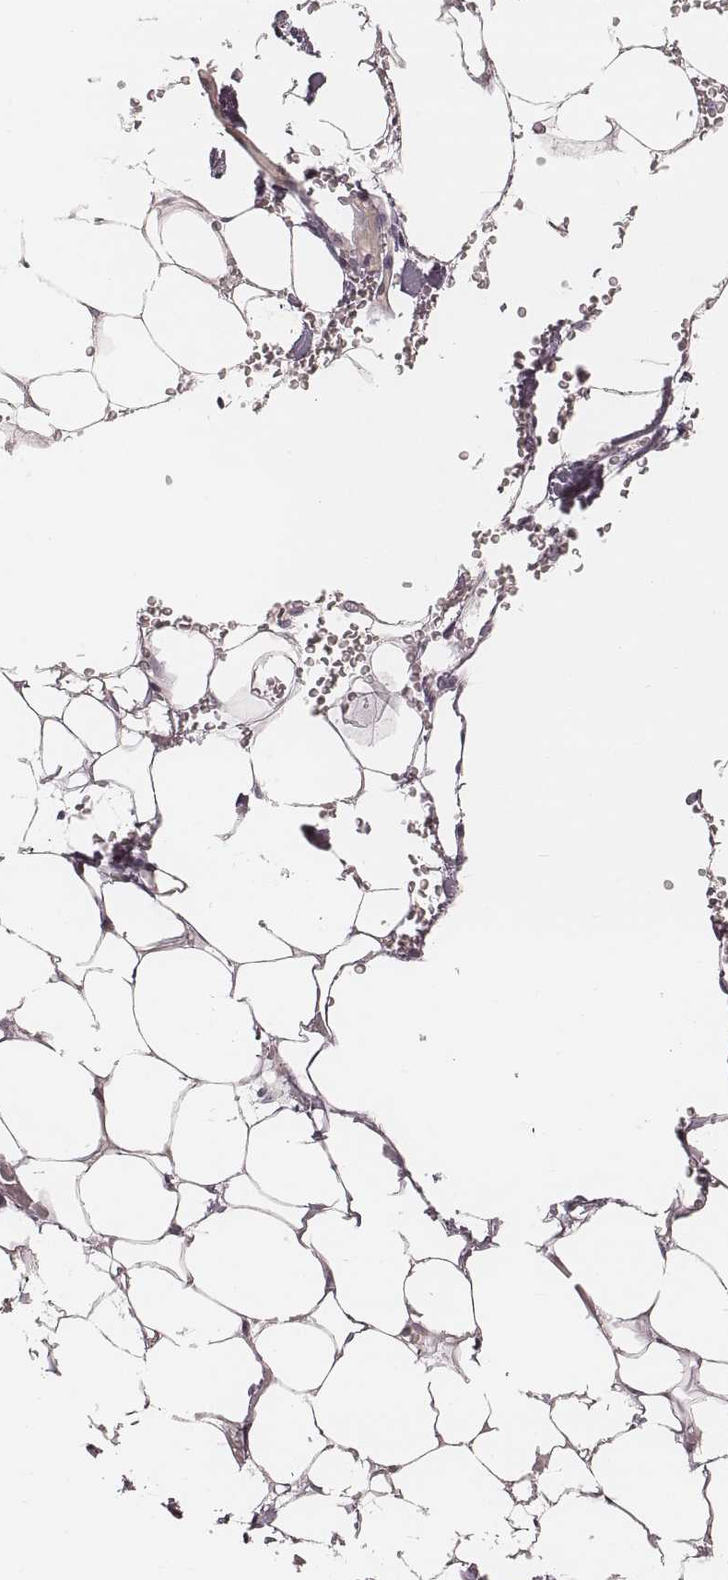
{"staining": {"intensity": "negative", "quantity": "none", "location": "none"}, "tissue": "adrenal gland", "cell_type": "Glandular cells", "image_type": "normal", "snomed": [{"axis": "morphology", "description": "Normal tissue, NOS"}, {"axis": "topography", "description": "Adrenal gland"}], "caption": "High power microscopy image of an IHC image of unremarkable adrenal gland, revealing no significant positivity in glandular cells.", "gene": "S100Z", "patient": {"sex": "male", "age": 53}}